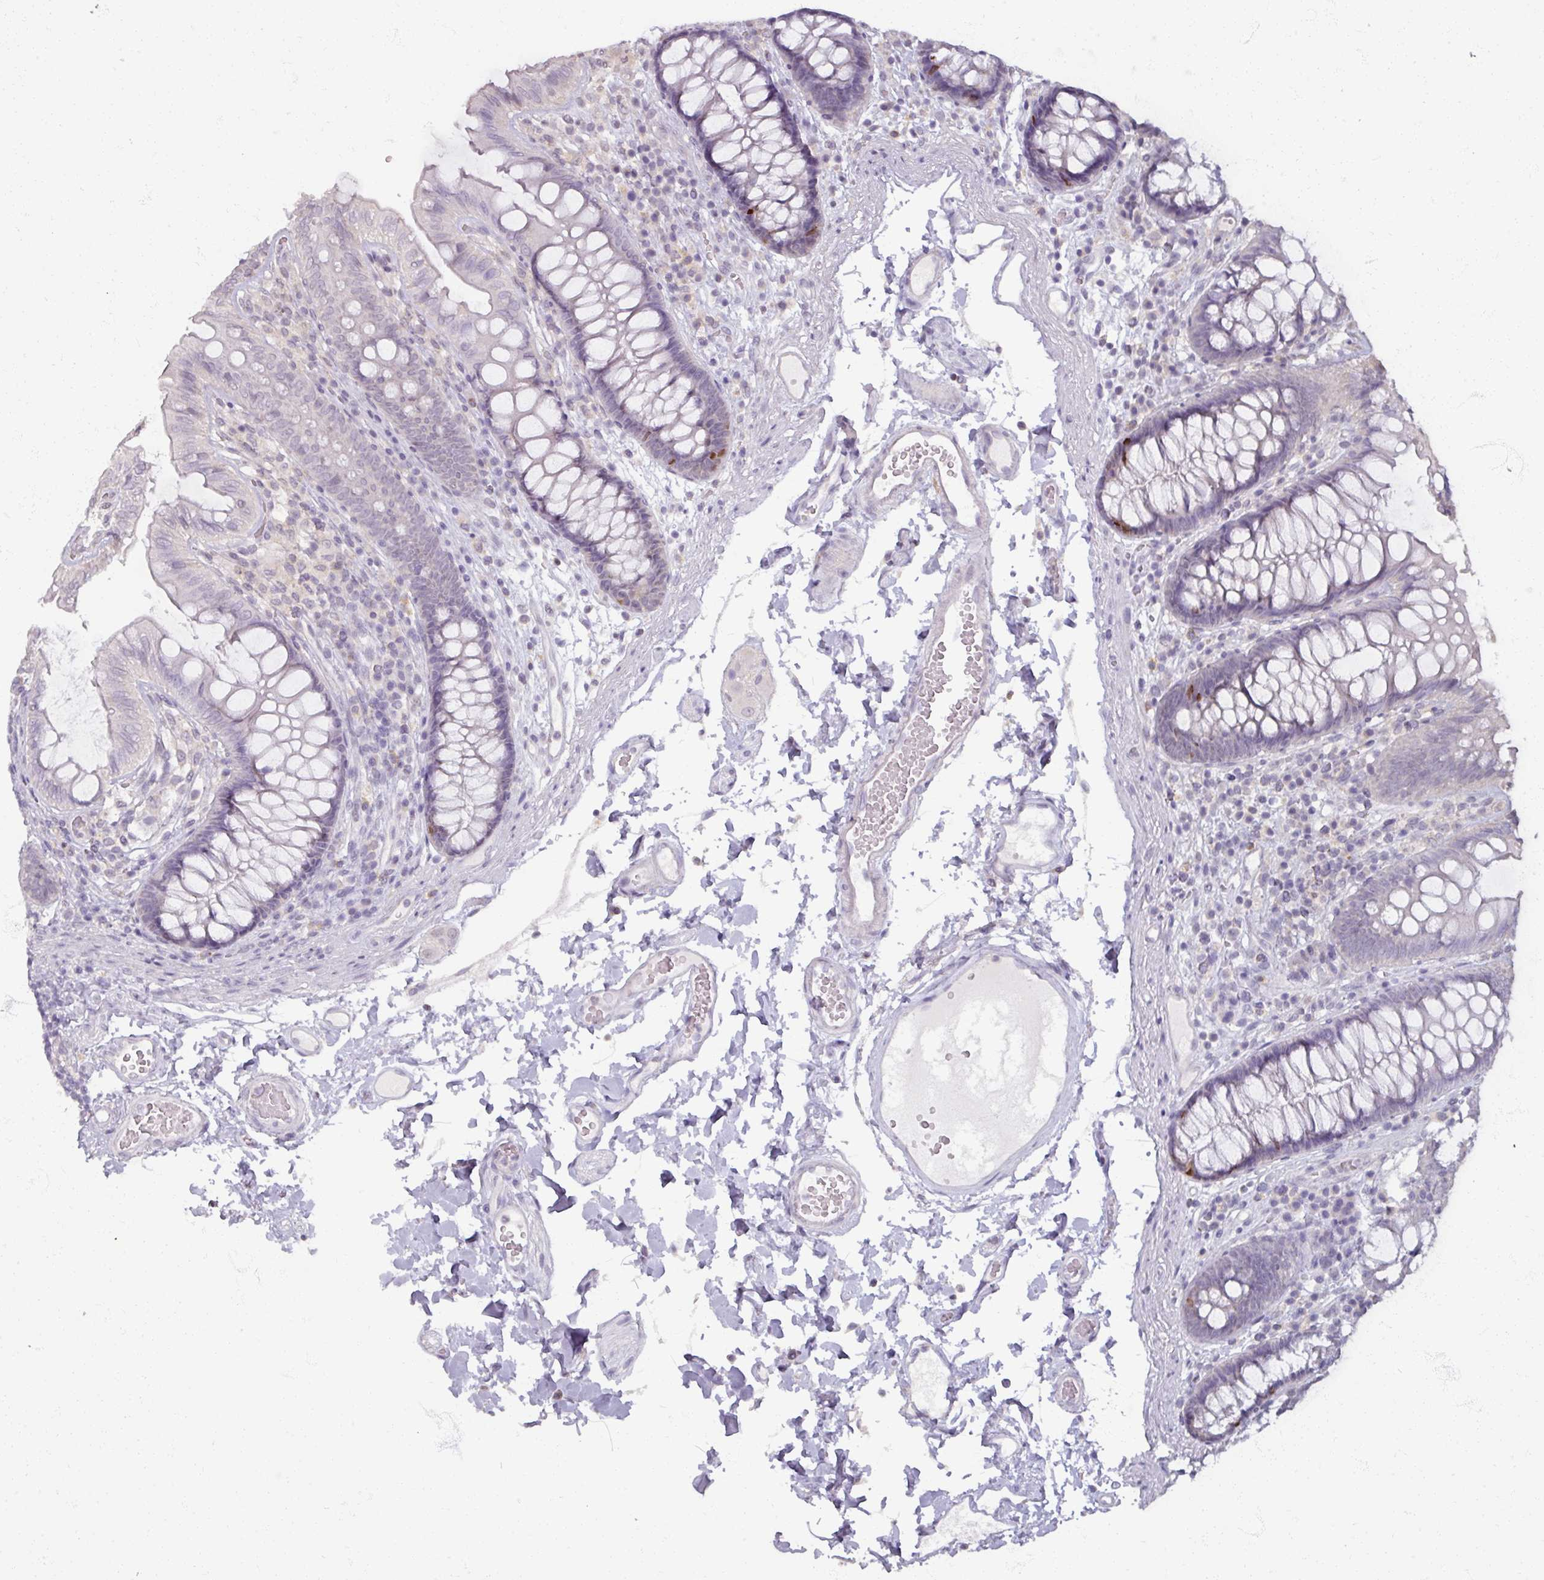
{"staining": {"intensity": "negative", "quantity": "none", "location": "none"}, "tissue": "colon", "cell_type": "Endothelial cells", "image_type": "normal", "snomed": [{"axis": "morphology", "description": "Normal tissue, NOS"}, {"axis": "topography", "description": "Colon"}], "caption": "Micrograph shows no protein staining in endothelial cells of unremarkable colon.", "gene": "SOX11", "patient": {"sex": "male", "age": 84}}